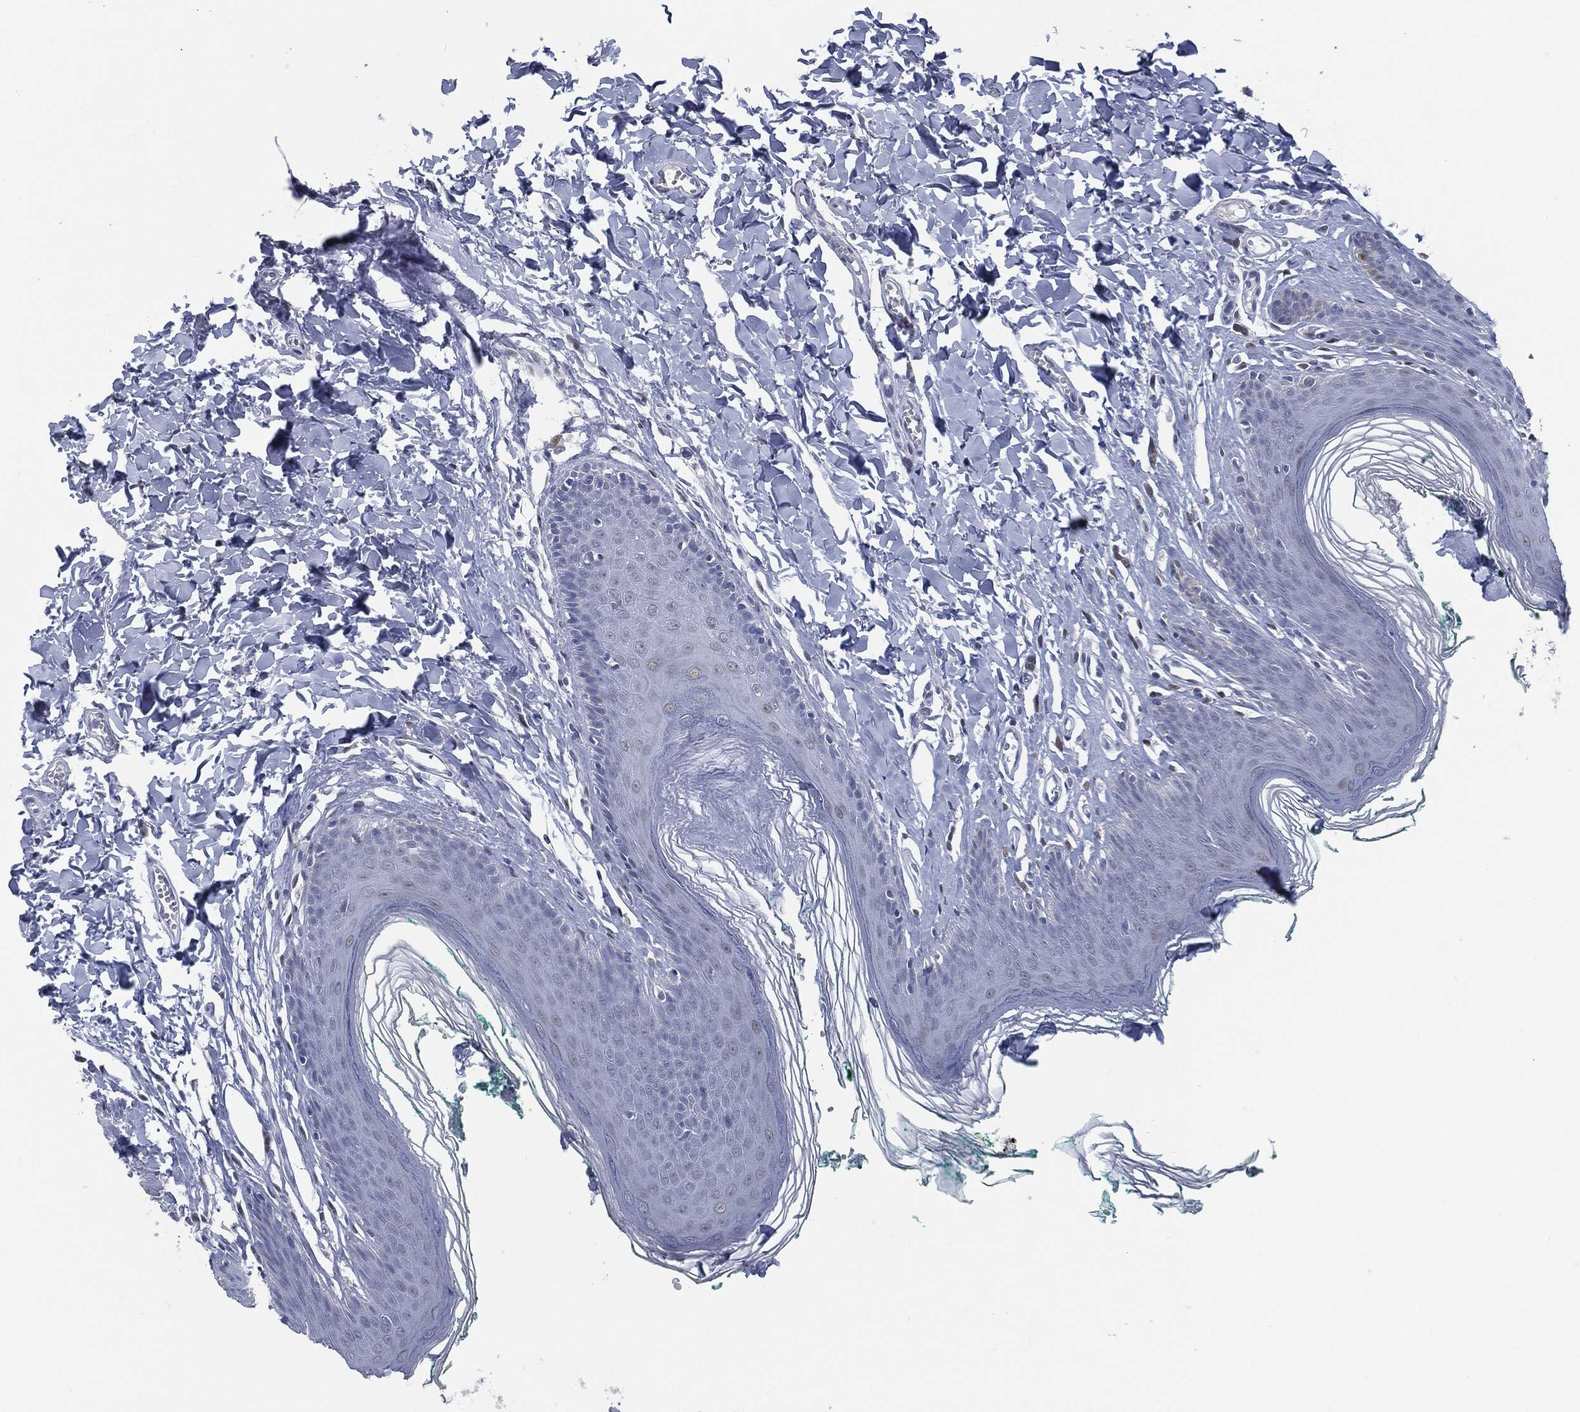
{"staining": {"intensity": "negative", "quantity": "none", "location": "none"}, "tissue": "skin", "cell_type": "Epidermal cells", "image_type": "normal", "snomed": [{"axis": "morphology", "description": "Normal tissue, NOS"}, {"axis": "topography", "description": "Vulva"}], "caption": "Image shows no significant protein expression in epidermal cells of benign skin. (DAB IHC visualized using brightfield microscopy, high magnification).", "gene": "PROM1", "patient": {"sex": "female", "age": 66}}